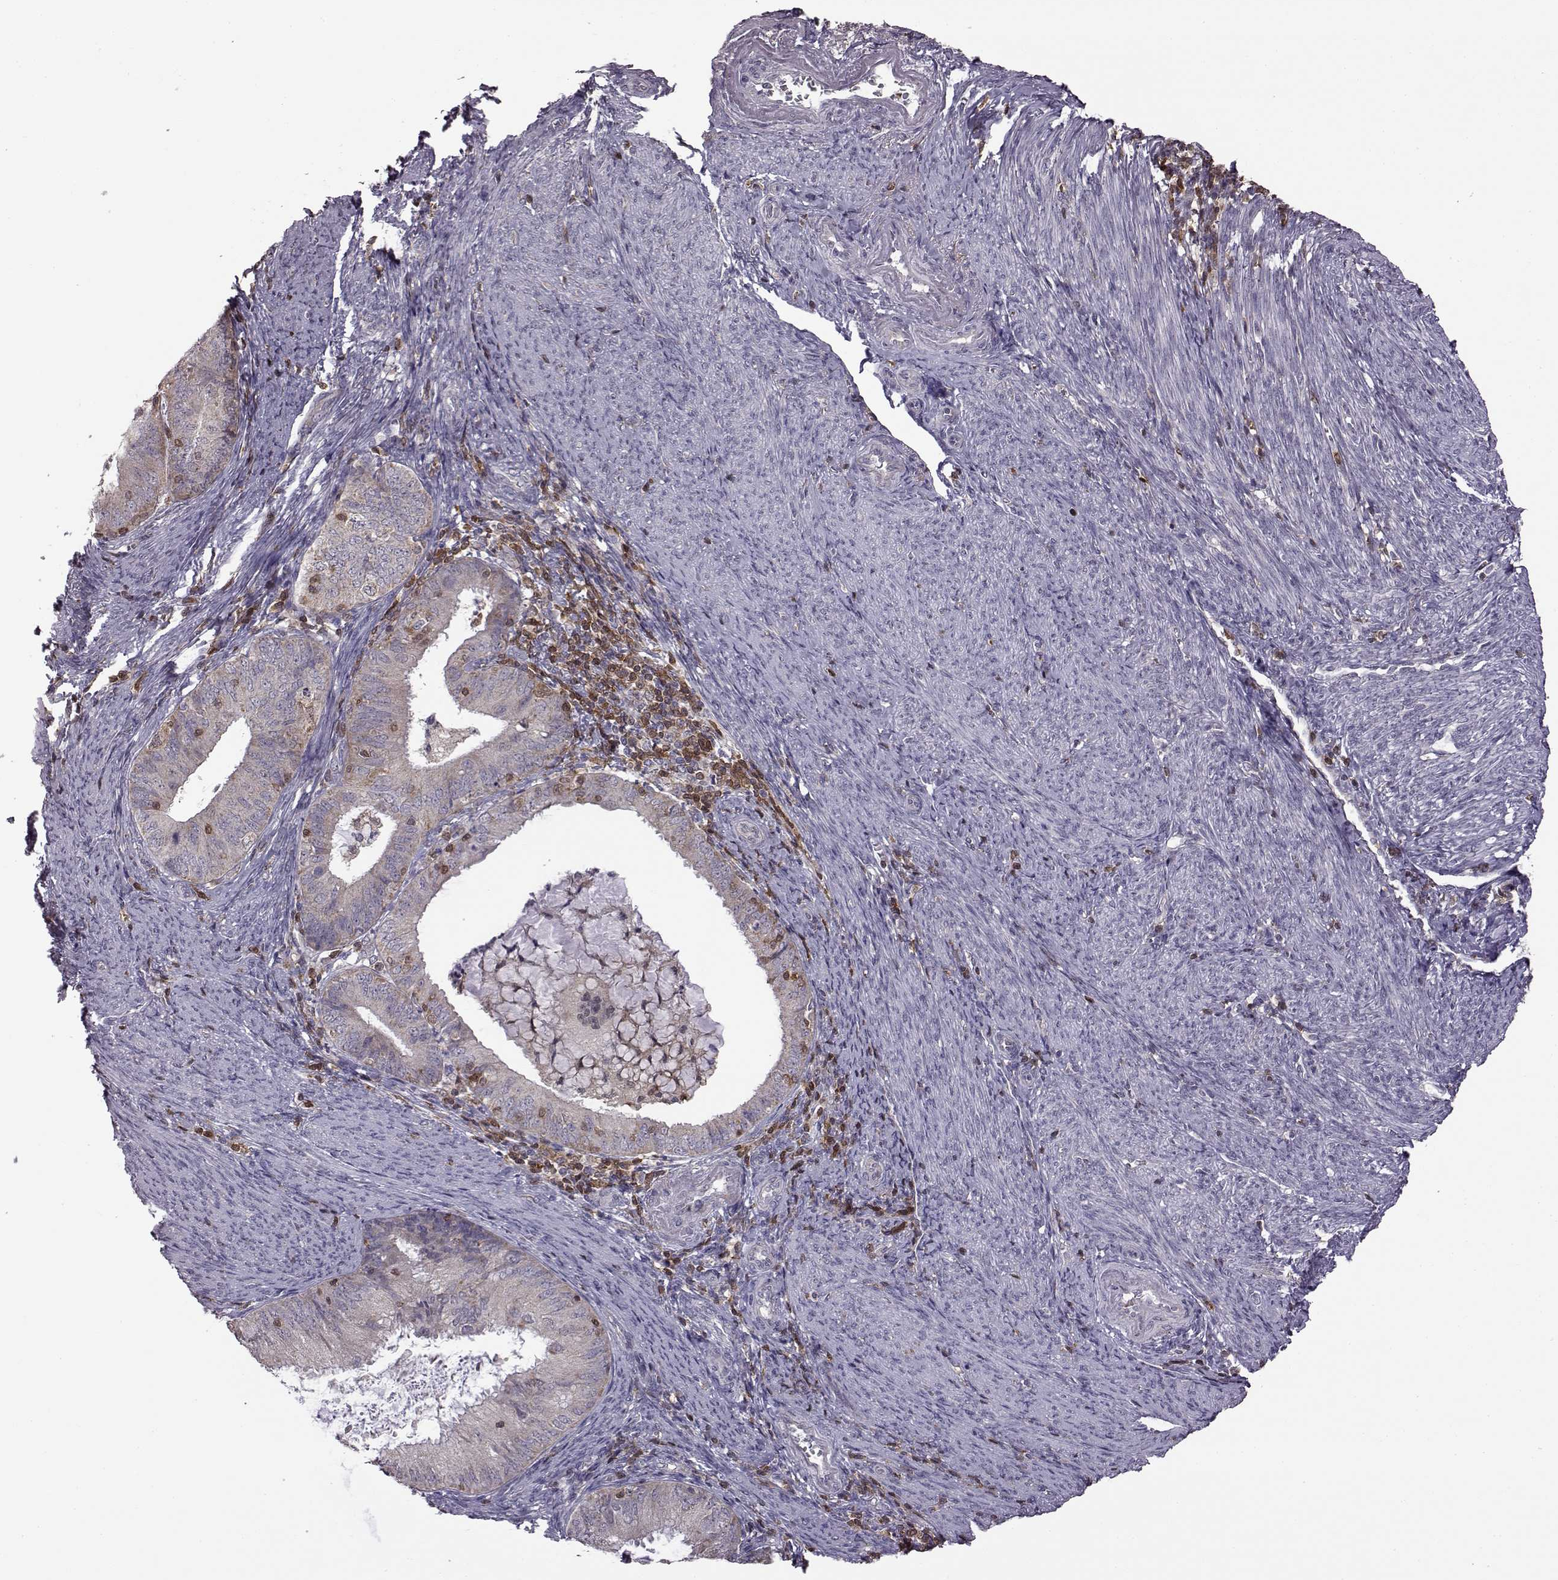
{"staining": {"intensity": "negative", "quantity": "none", "location": "none"}, "tissue": "endometrial cancer", "cell_type": "Tumor cells", "image_type": "cancer", "snomed": [{"axis": "morphology", "description": "Adenocarcinoma, NOS"}, {"axis": "topography", "description": "Endometrium"}], "caption": "Endometrial cancer (adenocarcinoma) stained for a protein using immunohistochemistry (IHC) displays no positivity tumor cells.", "gene": "DOK2", "patient": {"sex": "female", "age": 57}}